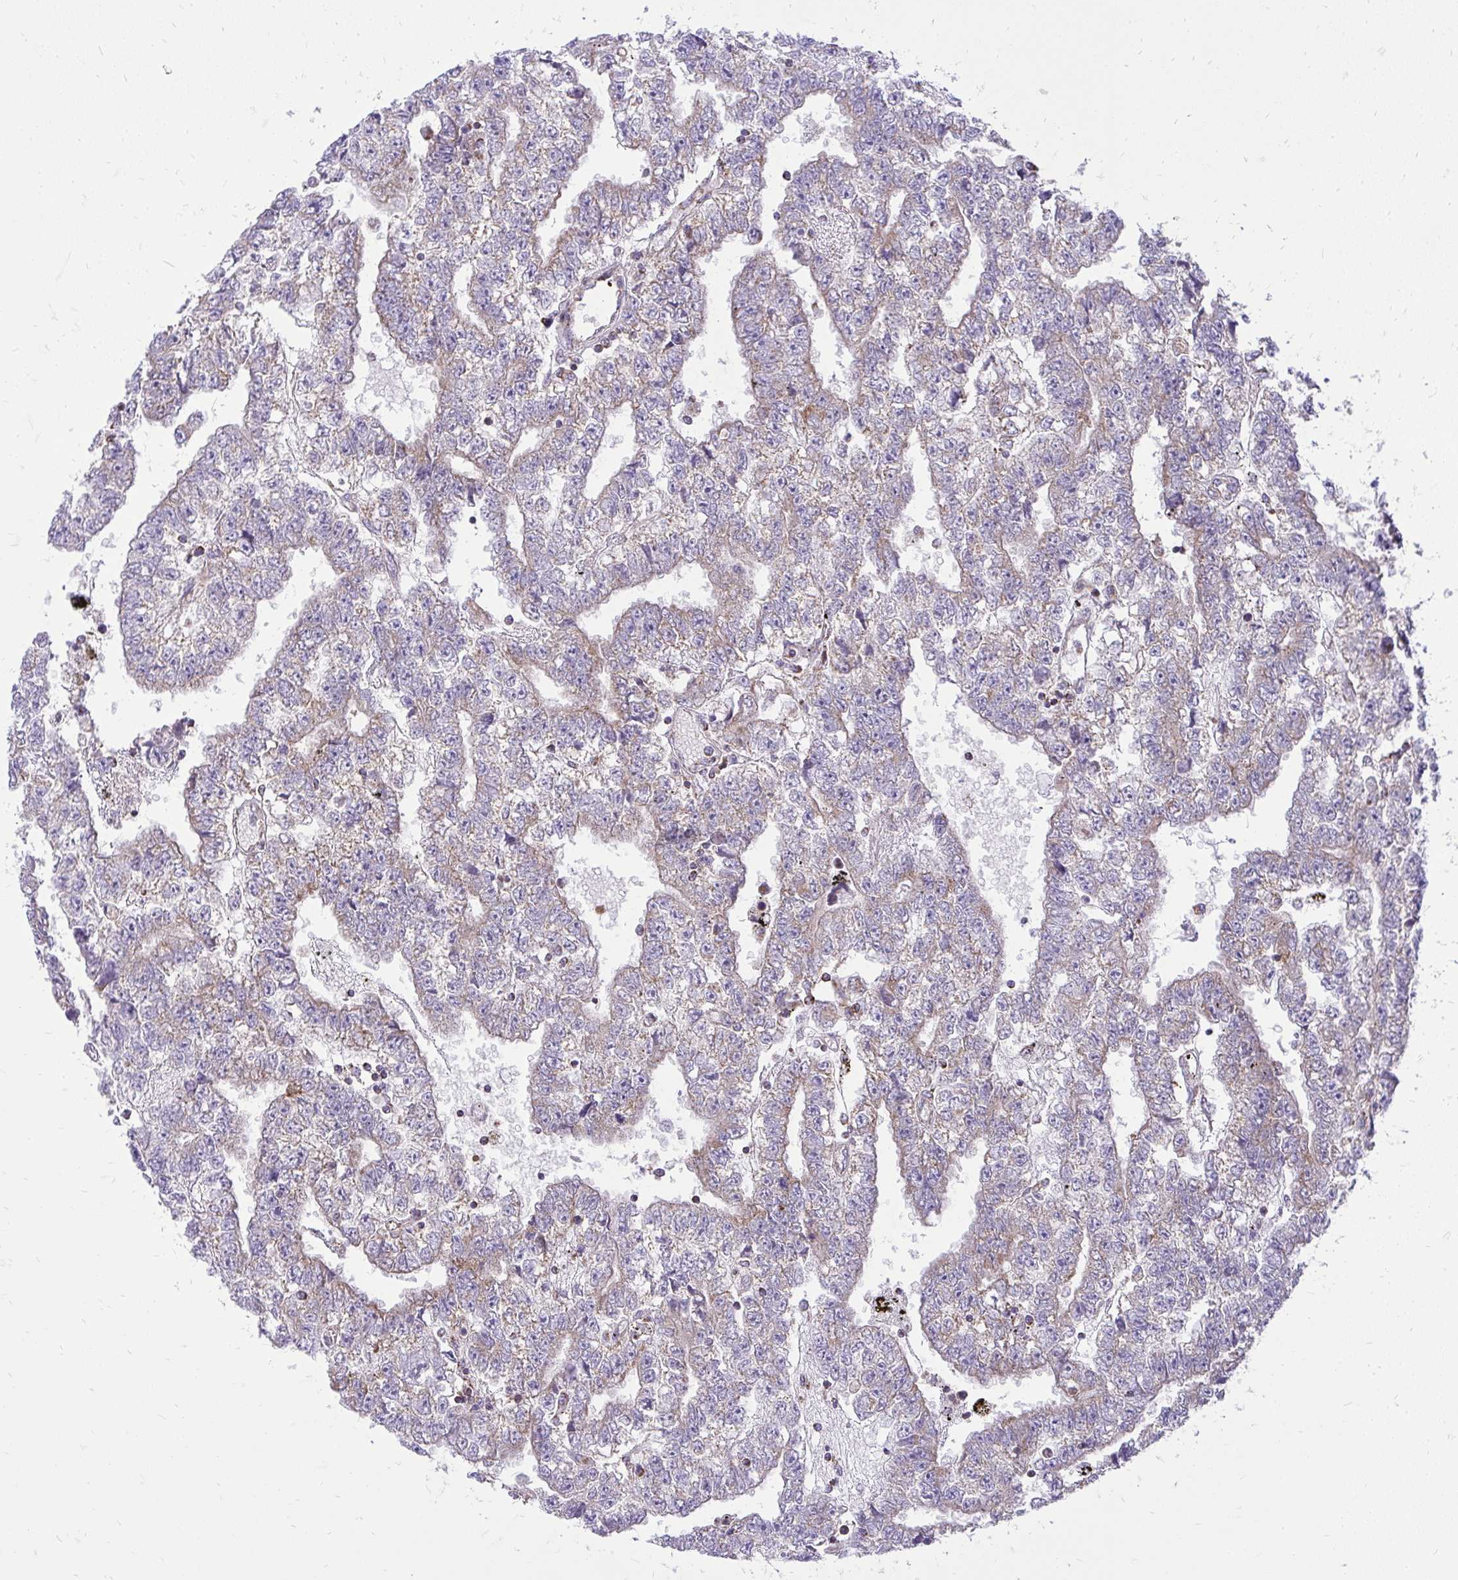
{"staining": {"intensity": "weak", "quantity": "<25%", "location": "cytoplasmic/membranous"}, "tissue": "testis cancer", "cell_type": "Tumor cells", "image_type": "cancer", "snomed": [{"axis": "morphology", "description": "Carcinoma, Embryonal, NOS"}, {"axis": "topography", "description": "Testis"}], "caption": "An IHC image of embryonal carcinoma (testis) is shown. There is no staining in tumor cells of embryonal carcinoma (testis). (Brightfield microscopy of DAB IHC at high magnification).", "gene": "SPTBN2", "patient": {"sex": "male", "age": 25}}